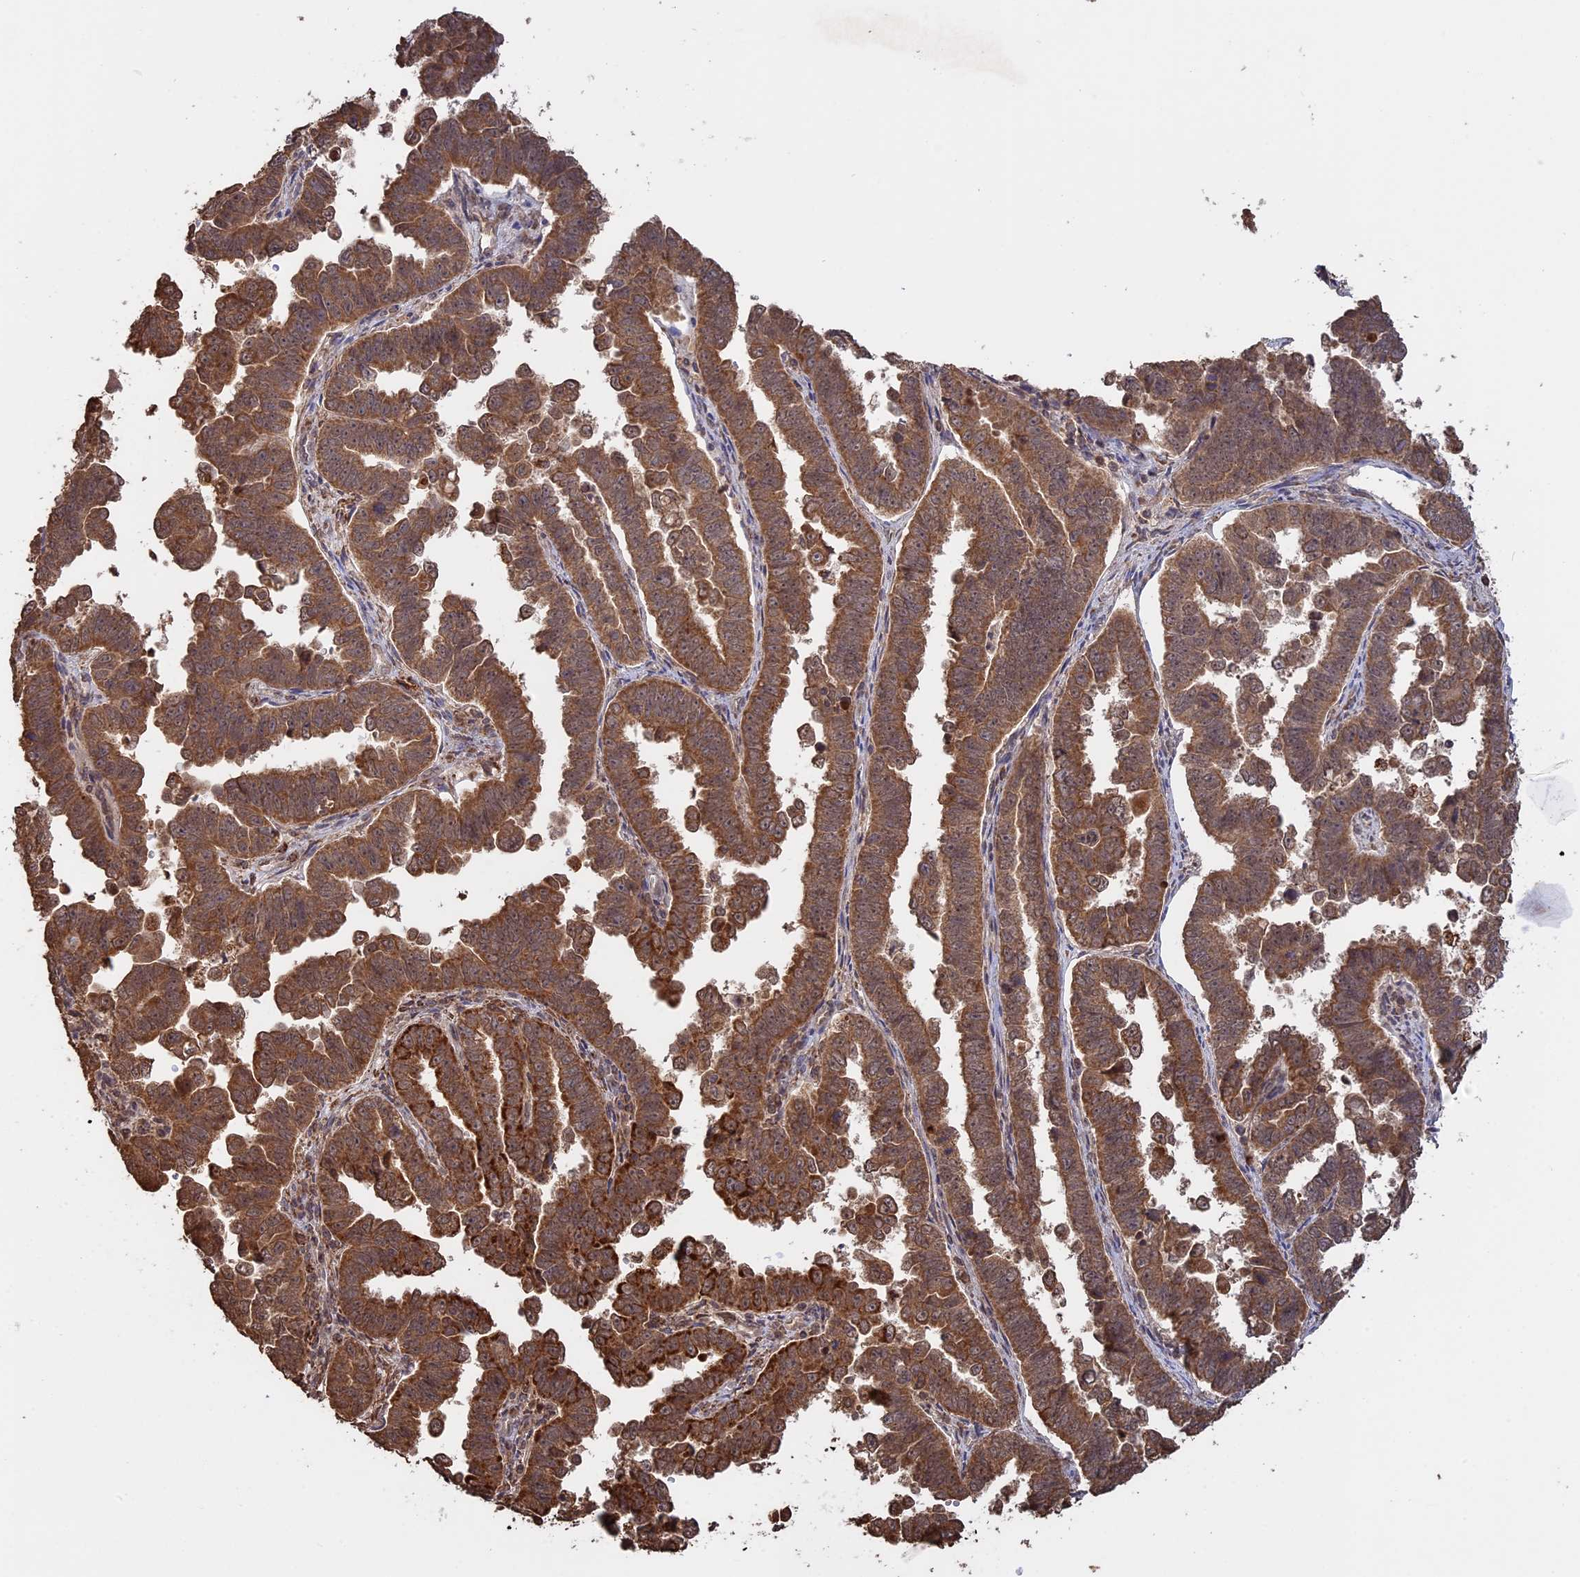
{"staining": {"intensity": "strong", "quantity": ">75%", "location": "cytoplasmic/membranous"}, "tissue": "endometrial cancer", "cell_type": "Tumor cells", "image_type": "cancer", "snomed": [{"axis": "morphology", "description": "Adenocarcinoma, NOS"}, {"axis": "topography", "description": "Endometrium"}], "caption": "Endometrial cancer (adenocarcinoma) was stained to show a protein in brown. There is high levels of strong cytoplasmic/membranous positivity in about >75% of tumor cells.", "gene": "FAM210B", "patient": {"sex": "female", "age": 75}}